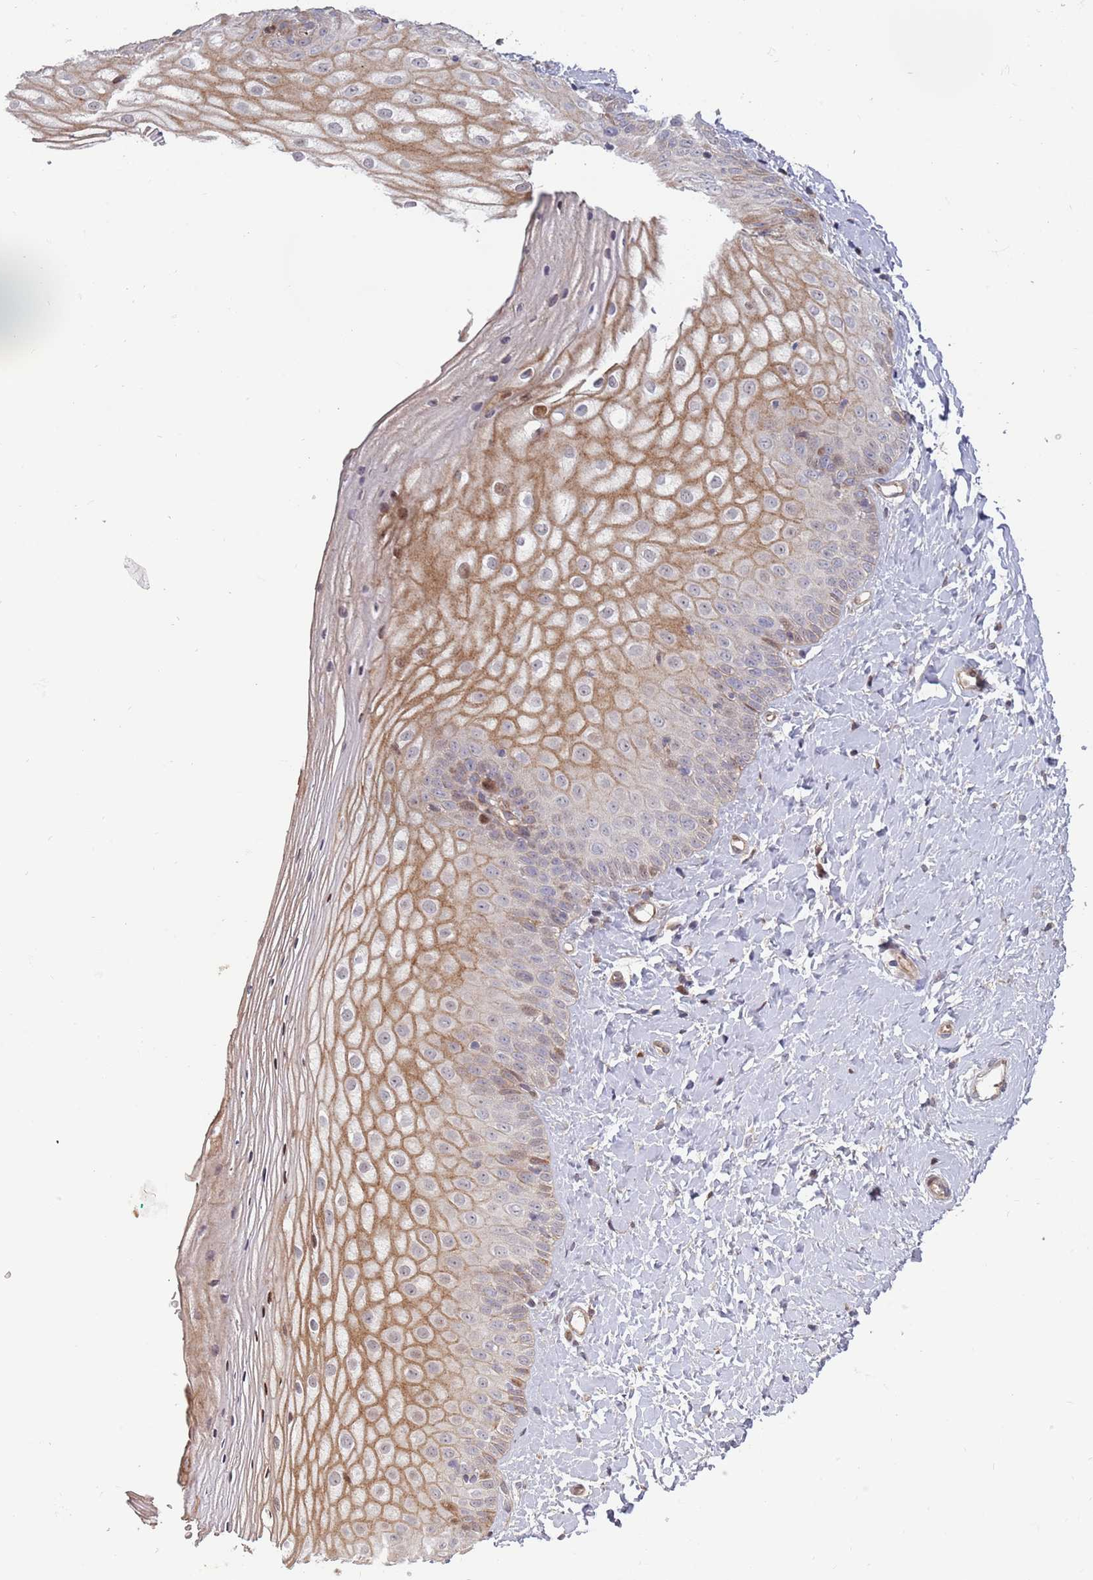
{"staining": {"intensity": "moderate", "quantity": "25%-75%", "location": "cytoplasmic/membranous,nuclear"}, "tissue": "vagina", "cell_type": "Squamous epithelial cells", "image_type": "normal", "snomed": [{"axis": "morphology", "description": "Normal tissue, NOS"}, {"axis": "topography", "description": "Vagina"}], "caption": "IHC image of normal human vagina stained for a protein (brown), which demonstrates medium levels of moderate cytoplasmic/membranous,nuclear positivity in approximately 25%-75% of squamous epithelial cells.", "gene": "SYNDIG1L", "patient": {"sex": "female", "age": 65}}